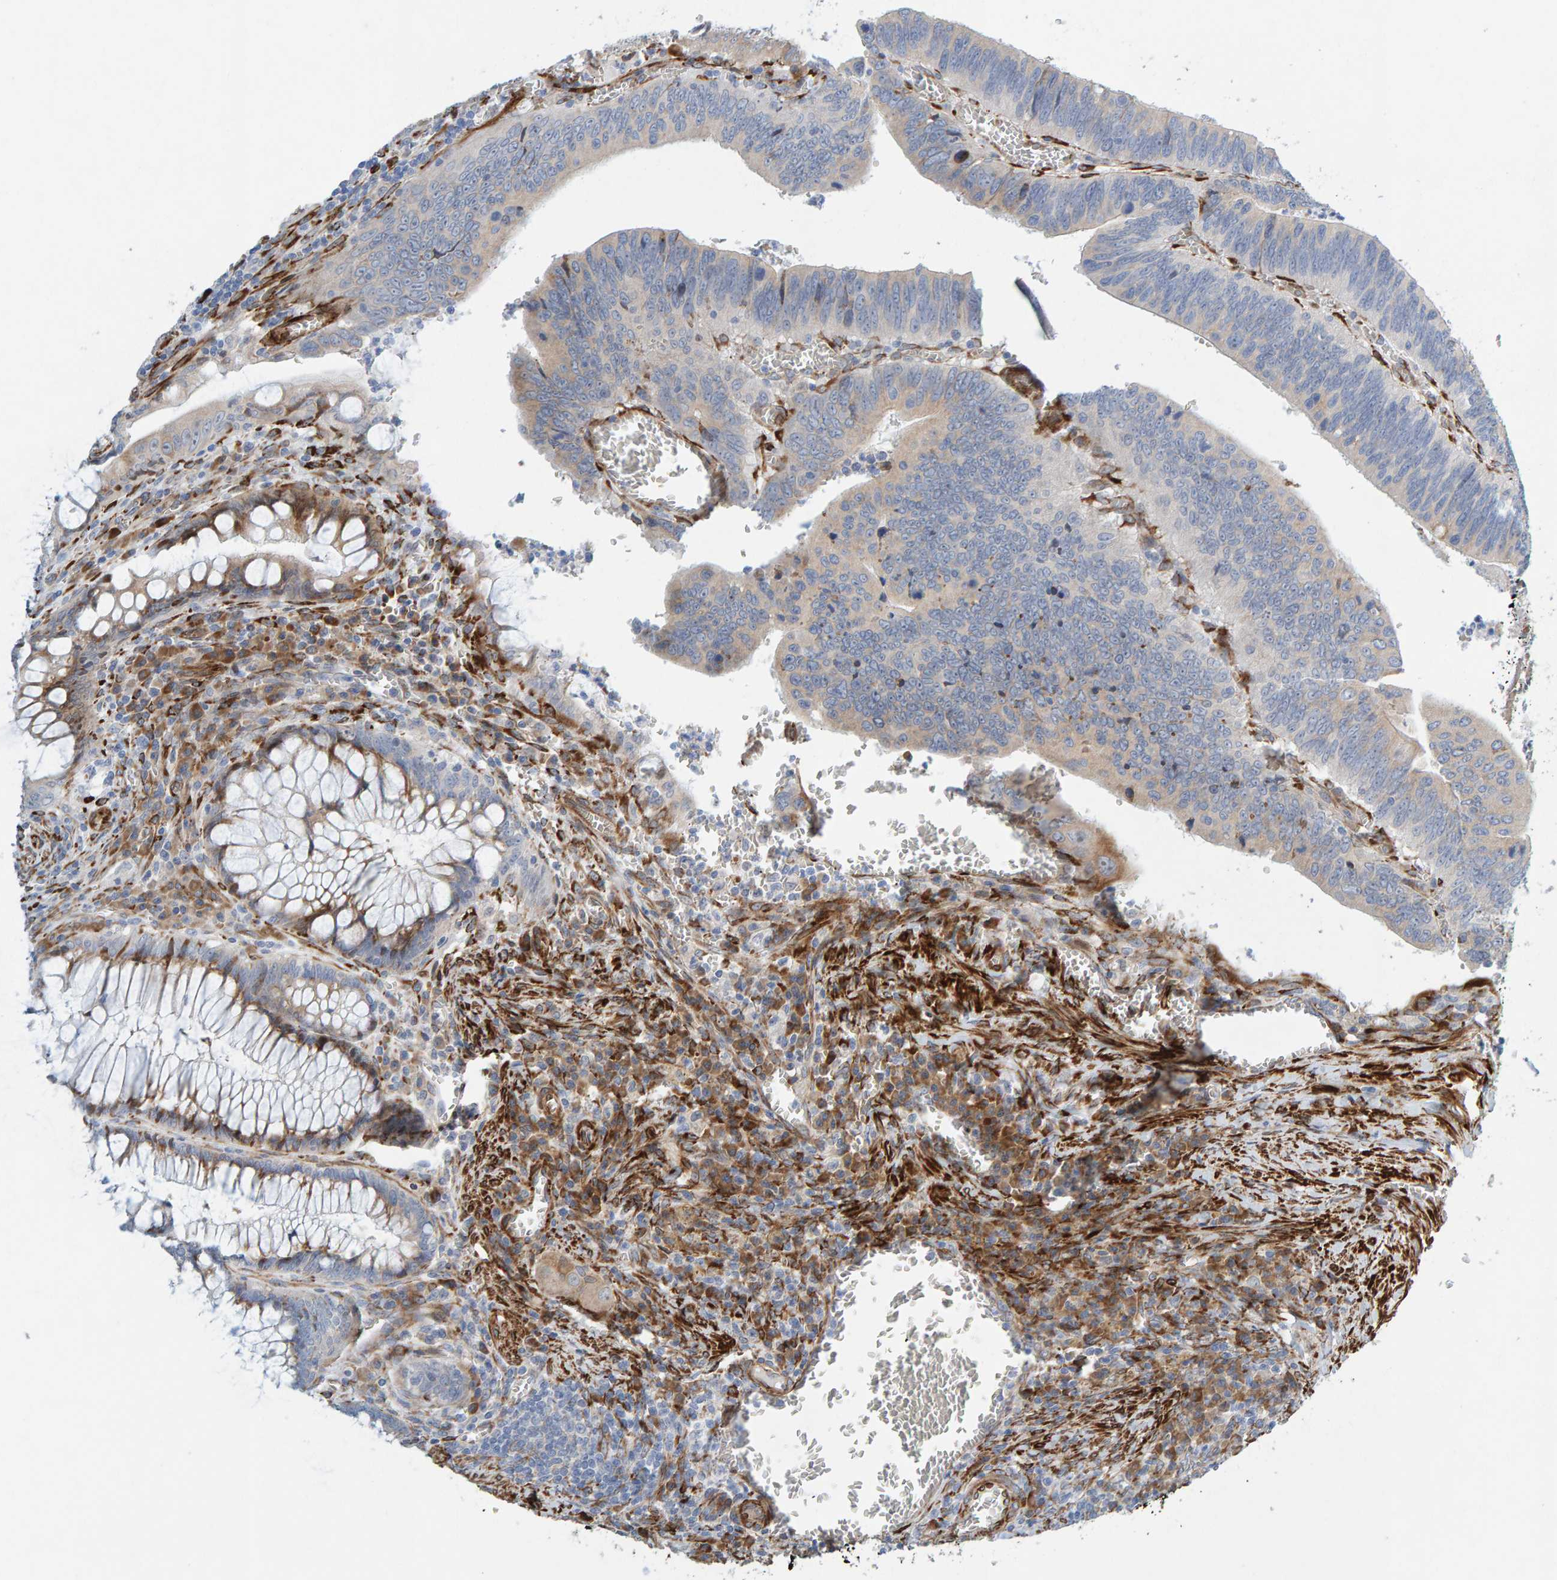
{"staining": {"intensity": "weak", "quantity": ">75%", "location": "cytoplasmic/membranous"}, "tissue": "colorectal cancer", "cell_type": "Tumor cells", "image_type": "cancer", "snomed": [{"axis": "morphology", "description": "Inflammation, NOS"}, {"axis": "morphology", "description": "Adenocarcinoma, NOS"}, {"axis": "topography", "description": "Colon"}], "caption": "DAB immunohistochemical staining of human adenocarcinoma (colorectal) exhibits weak cytoplasmic/membranous protein expression in about >75% of tumor cells. (DAB (3,3'-diaminobenzidine) = brown stain, brightfield microscopy at high magnification).", "gene": "MMP16", "patient": {"sex": "male", "age": 72}}